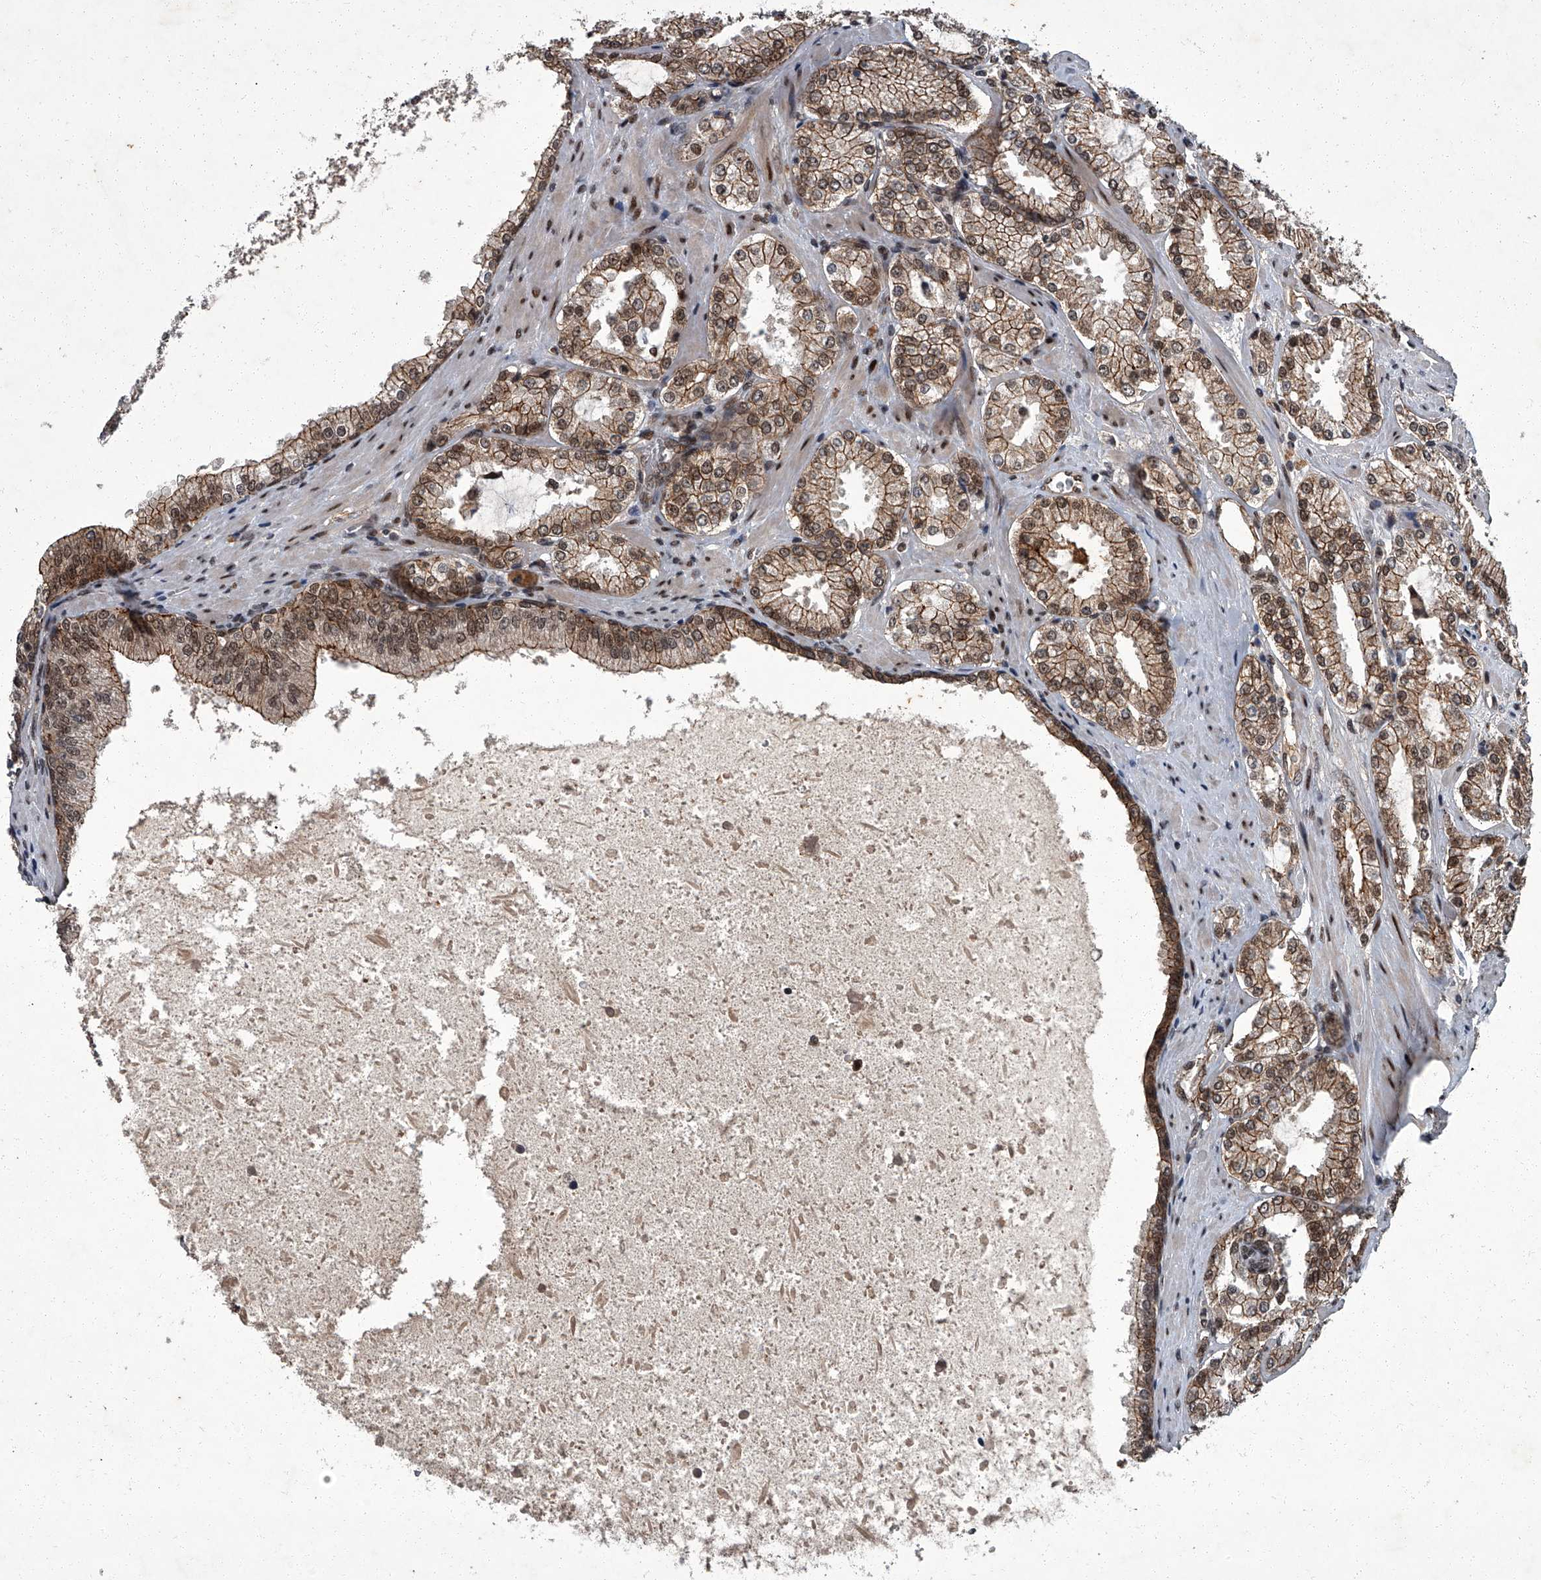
{"staining": {"intensity": "moderate", "quantity": ">75%", "location": "cytoplasmic/membranous,nuclear"}, "tissue": "prostate cancer", "cell_type": "Tumor cells", "image_type": "cancer", "snomed": [{"axis": "morphology", "description": "Adenocarcinoma, High grade"}, {"axis": "topography", "description": "Prostate"}], "caption": "Prostate cancer (high-grade adenocarcinoma) stained with DAB immunohistochemistry (IHC) displays medium levels of moderate cytoplasmic/membranous and nuclear positivity in approximately >75% of tumor cells.", "gene": "ZNF518B", "patient": {"sex": "male", "age": 73}}